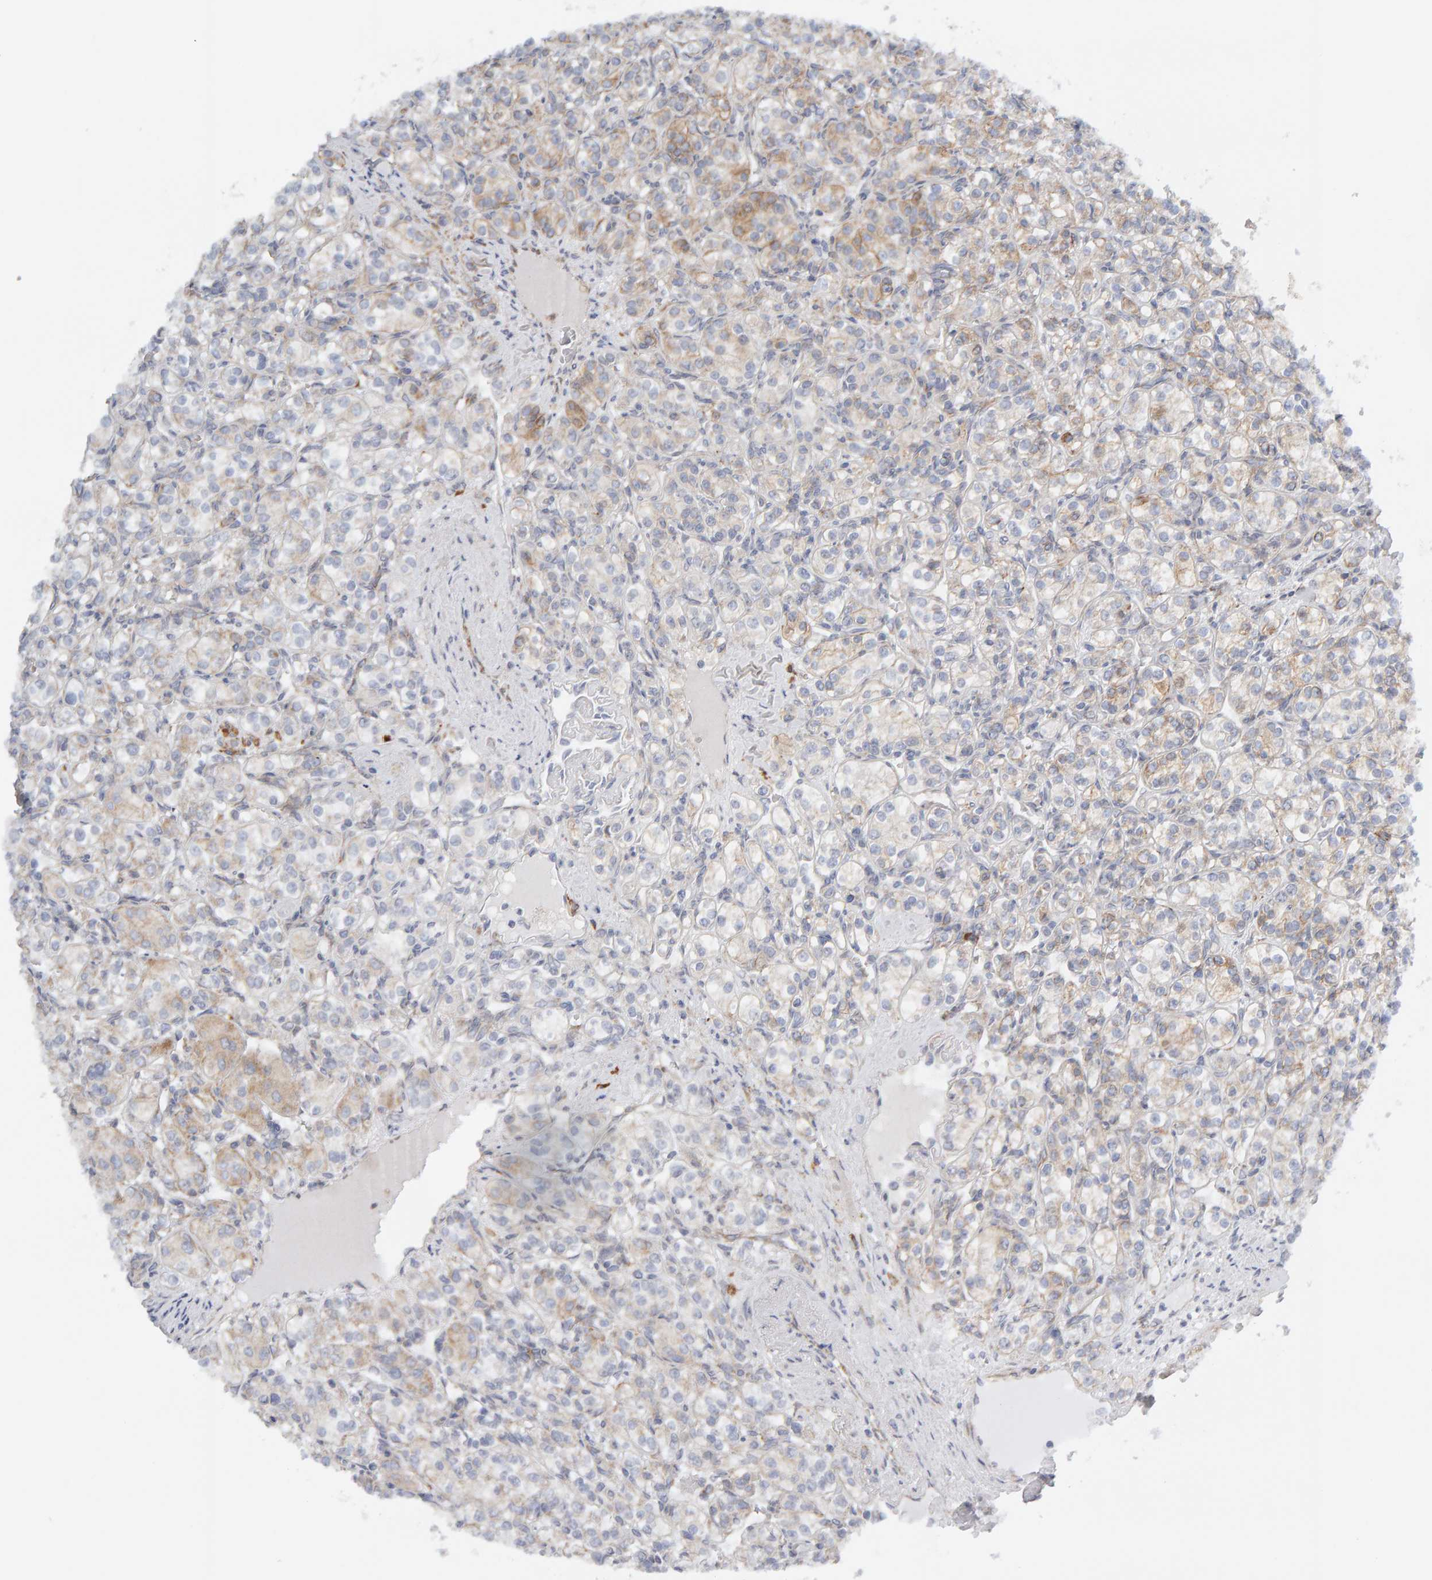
{"staining": {"intensity": "moderate", "quantity": "<25%", "location": "cytoplasmic/membranous"}, "tissue": "renal cancer", "cell_type": "Tumor cells", "image_type": "cancer", "snomed": [{"axis": "morphology", "description": "Adenocarcinoma, NOS"}, {"axis": "topography", "description": "Kidney"}], "caption": "This photomicrograph reveals immunohistochemistry staining of adenocarcinoma (renal), with low moderate cytoplasmic/membranous expression in approximately <25% of tumor cells.", "gene": "ENGASE", "patient": {"sex": "male", "age": 77}}